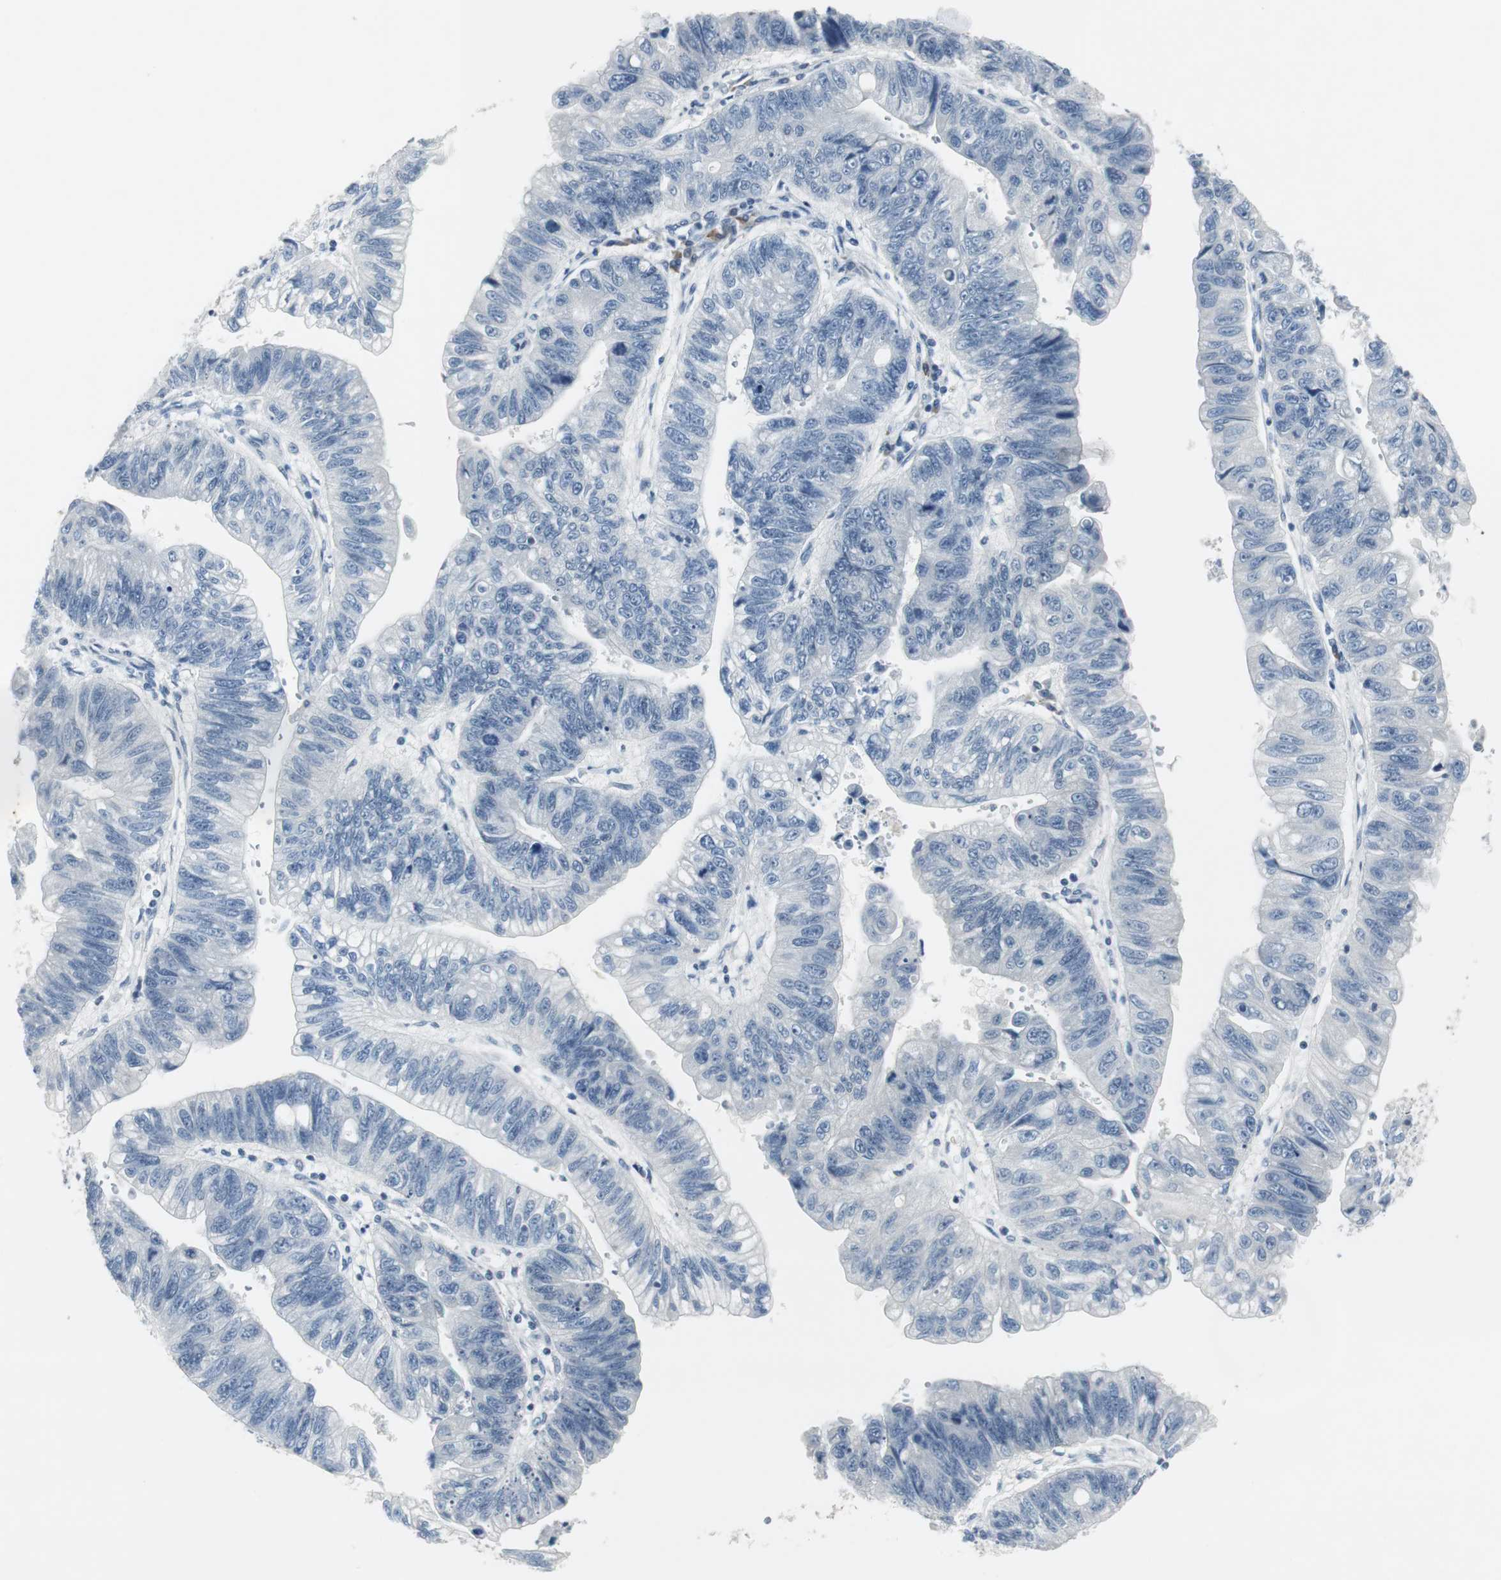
{"staining": {"intensity": "negative", "quantity": "none", "location": "none"}, "tissue": "stomach cancer", "cell_type": "Tumor cells", "image_type": "cancer", "snomed": [{"axis": "morphology", "description": "Adenocarcinoma, NOS"}, {"axis": "topography", "description": "Stomach"}], "caption": "A histopathology image of stomach cancer (adenocarcinoma) stained for a protein reveals no brown staining in tumor cells.", "gene": "ELK1", "patient": {"sex": "male", "age": 59}}